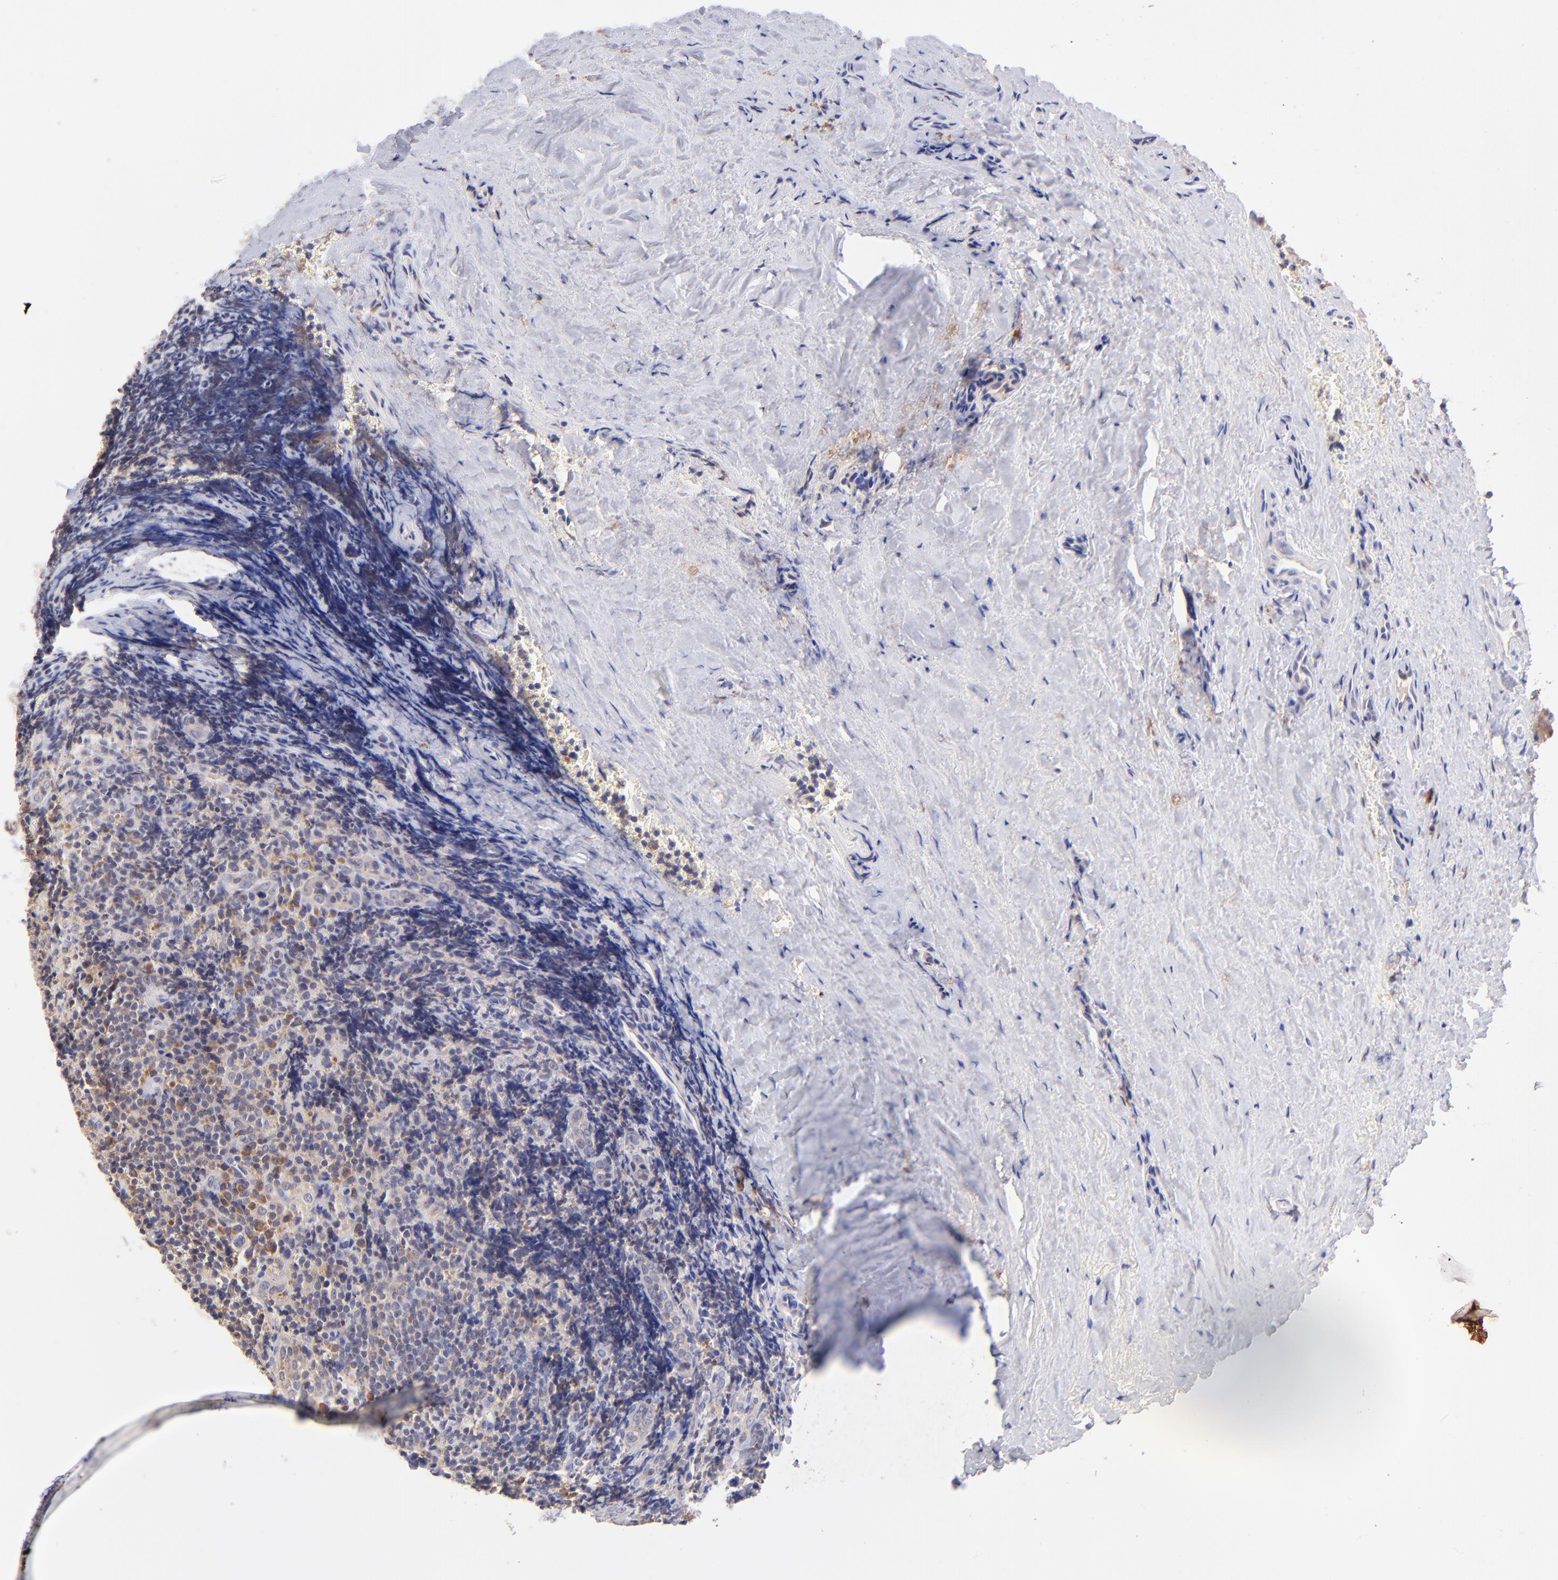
{"staining": {"intensity": "weak", "quantity": "<25%", "location": "cytoplasmic/membranous"}, "tissue": "tonsil", "cell_type": "Germinal center cells", "image_type": "normal", "snomed": [{"axis": "morphology", "description": "Normal tissue, NOS"}, {"axis": "topography", "description": "Tonsil"}], "caption": "Immunohistochemical staining of normal tonsil shows no significant expression in germinal center cells.", "gene": "RPL11", "patient": {"sex": "male", "age": 20}}